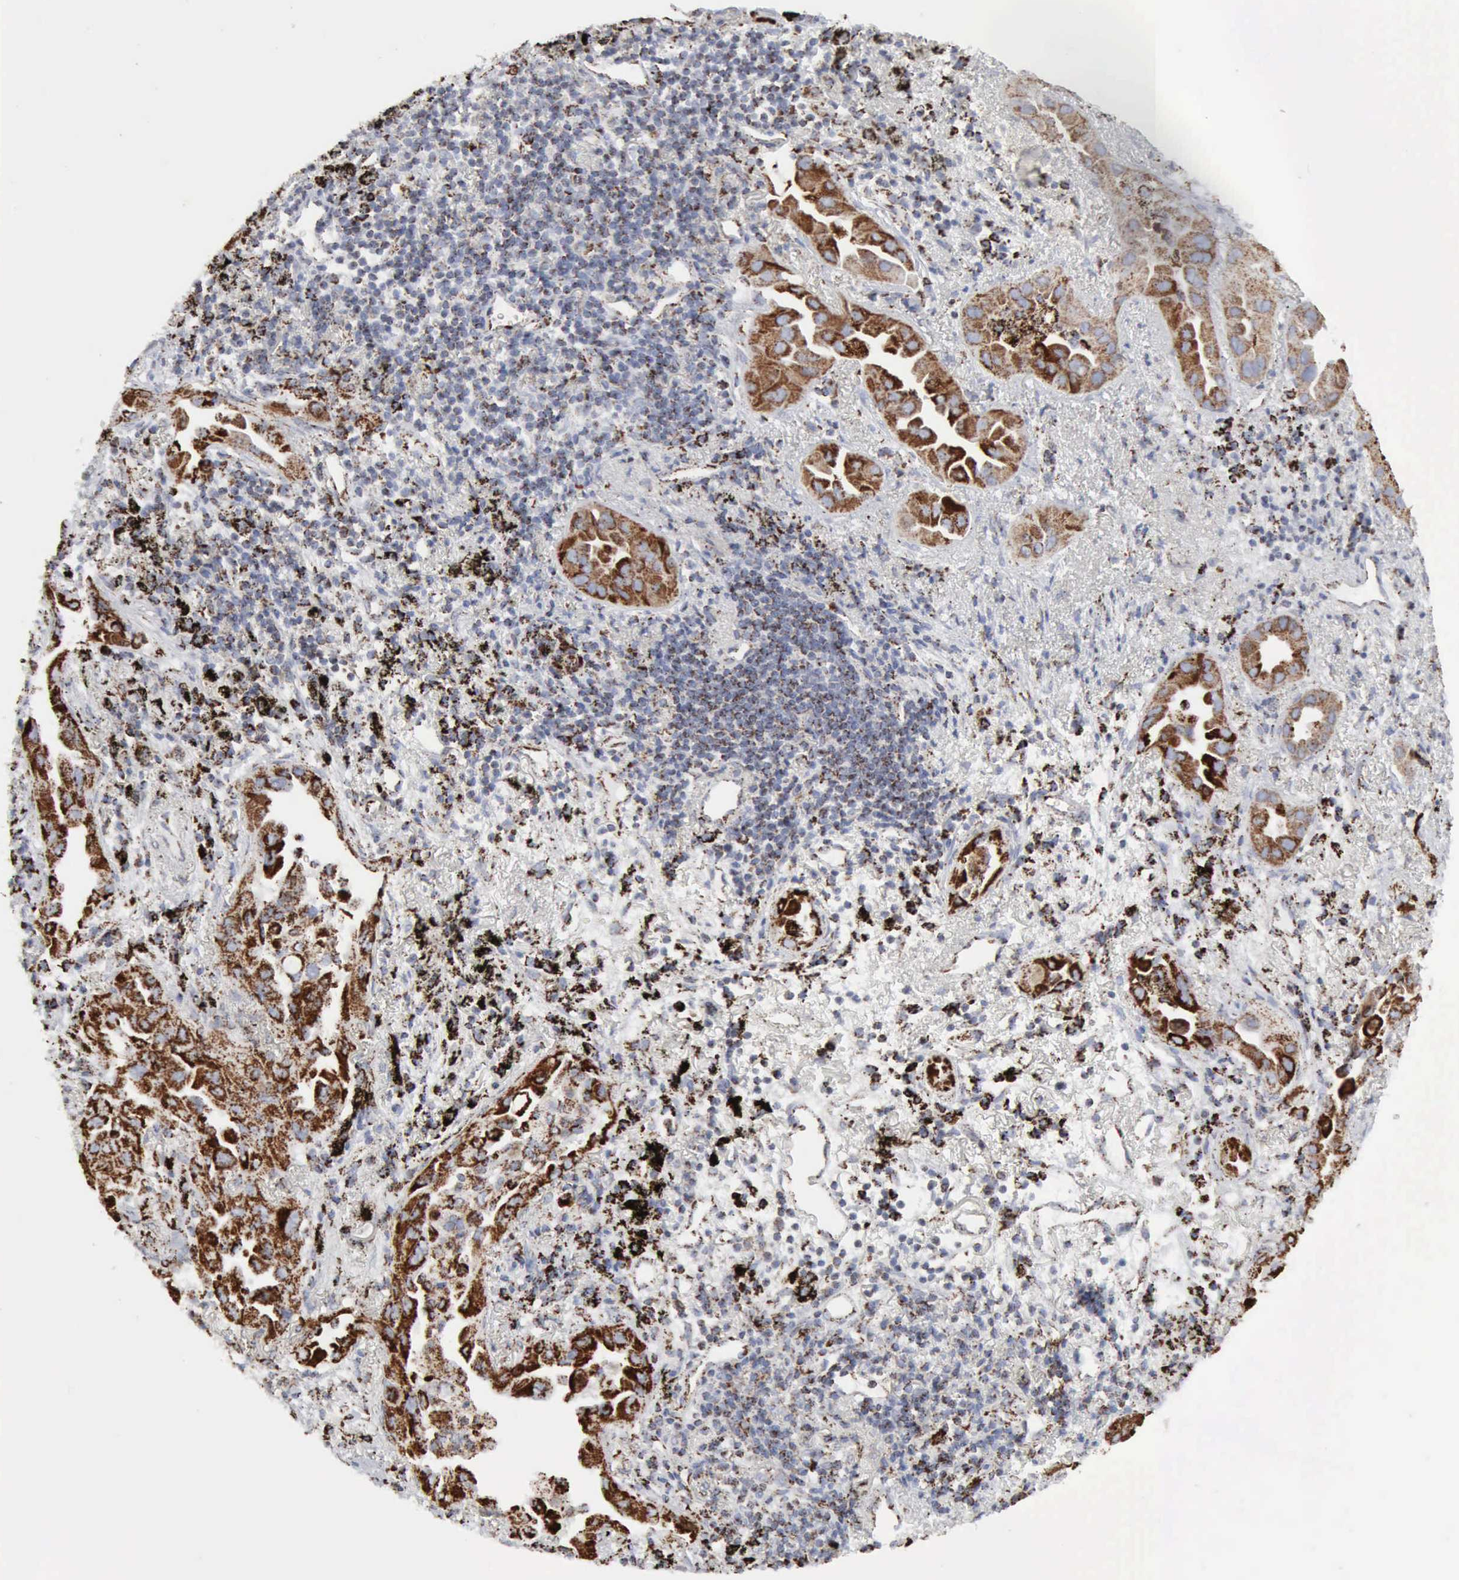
{"staining": {"intensity": "strong", "quantity": ">75%", "location": "cytoplasmic/membranous"}, "tissue": "lung cancer", "cell_type": "Tumor cells", "image_type": "cancer", "snomed": [{"axis": "morphology", "description": "Adenocarcinoma, NOS"}, {"axis": "topography", "description": "Lung"}], "caption": "IHC photomicrograph of neoplastic tissue: human lung adenocarcinoma stained using IHC exhibits high levels of strong protein expression localized specifically in the cytoplasmic/membranous of tumor cells, appearing as a cytoplasmic/membranous brown color.", "gene": "ACO2", "patient": {"sex": "male", "age": 68}}